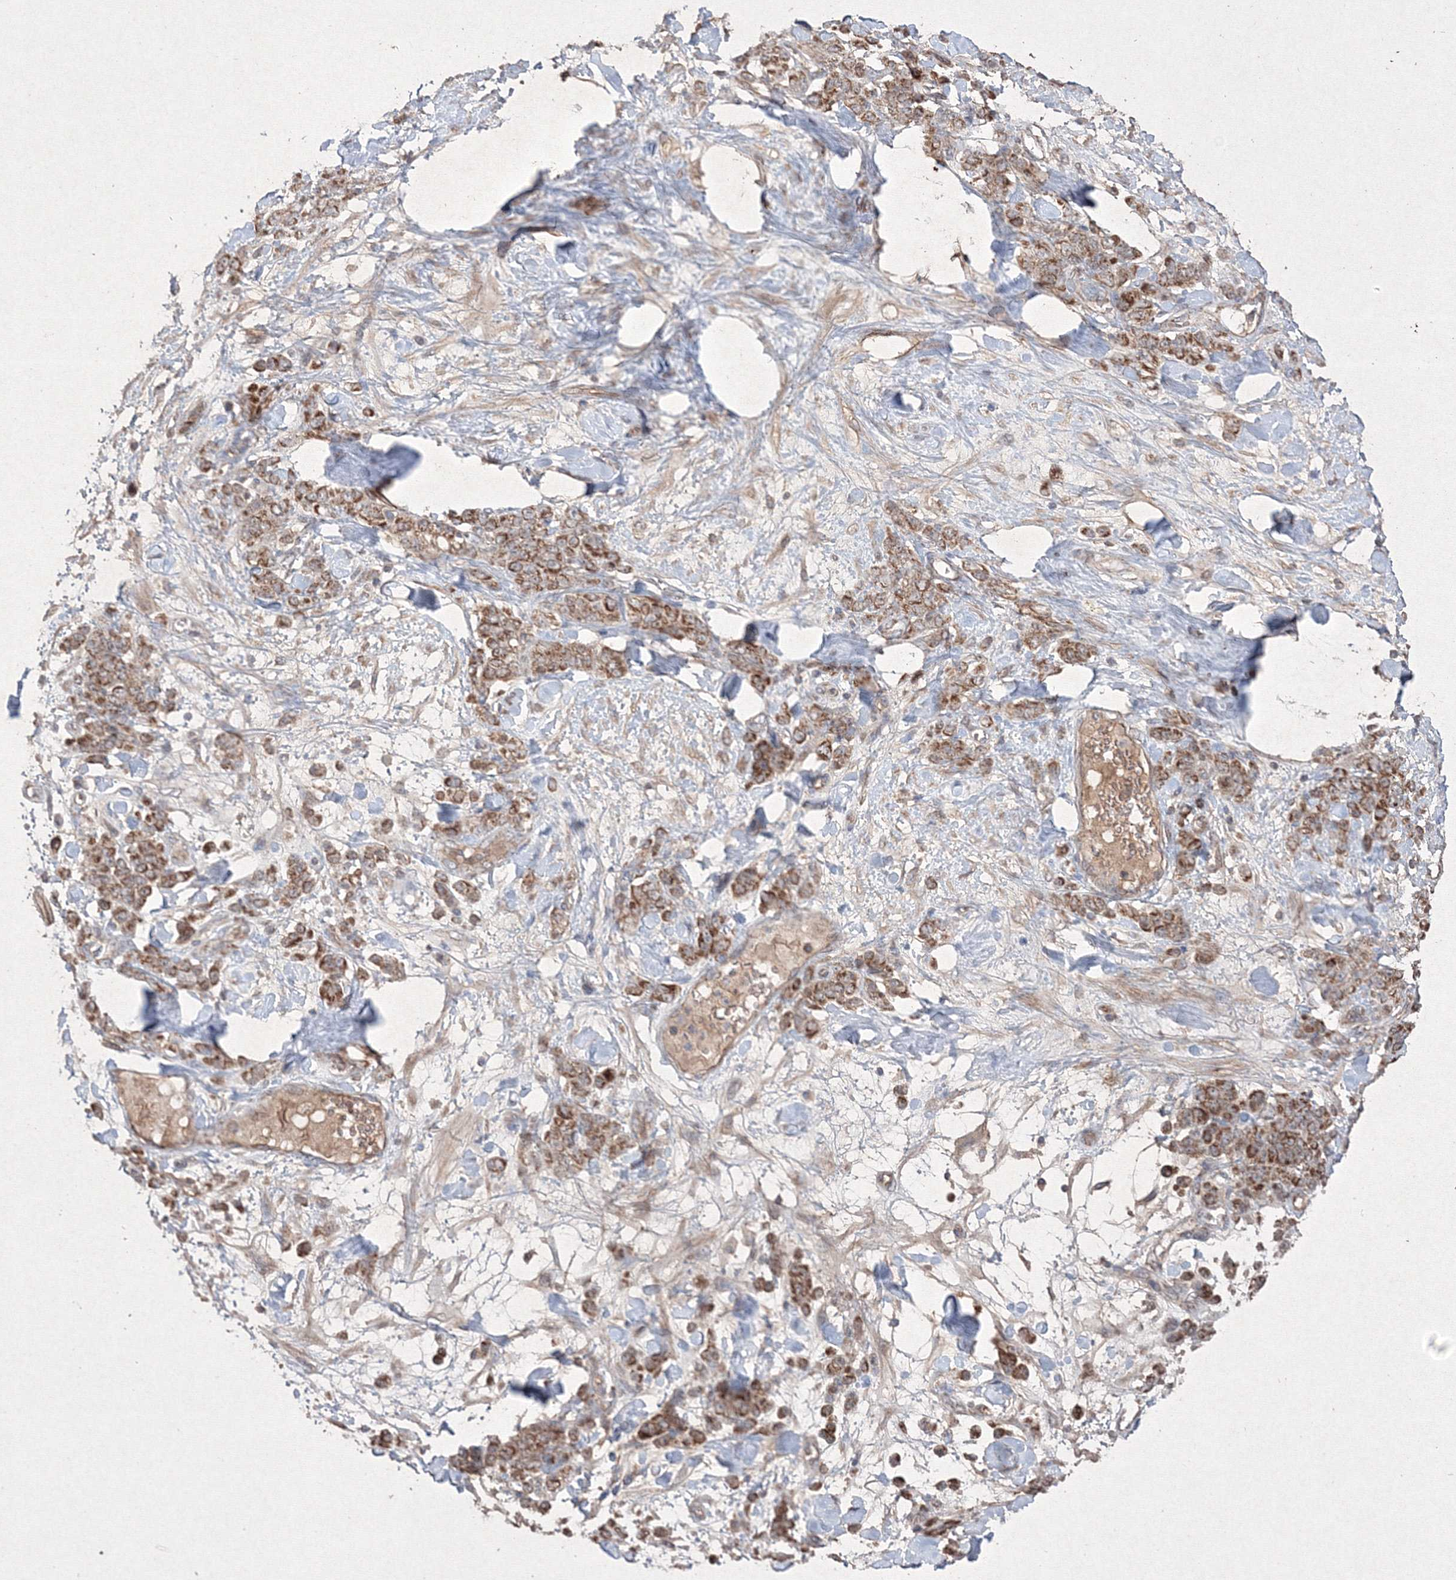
{"staining": {"intensity": "moderate", "quantity": ">75%", "location": "cytoplasmic/membranous"}, "tissue": "stomach cancer", "cell_type": "Tumor cells", "image_type": "cancer", "snomed": [{"axis": "morphology", "description": "Normal tissue, NOS"}, {"axis": "morphology", "description": "Adenocarcinoma, NOS"}, {"axis": "topography", "description": "Stomach"}], "caption": "Stomach cancer stained with immunohistochemistry (IHC) exhibits moderate cytoplasmic/membranous expression in approximately >75% of tumor cells.", "gene": "GRSF1", "patient": {"sex": "male", "age": 82}}